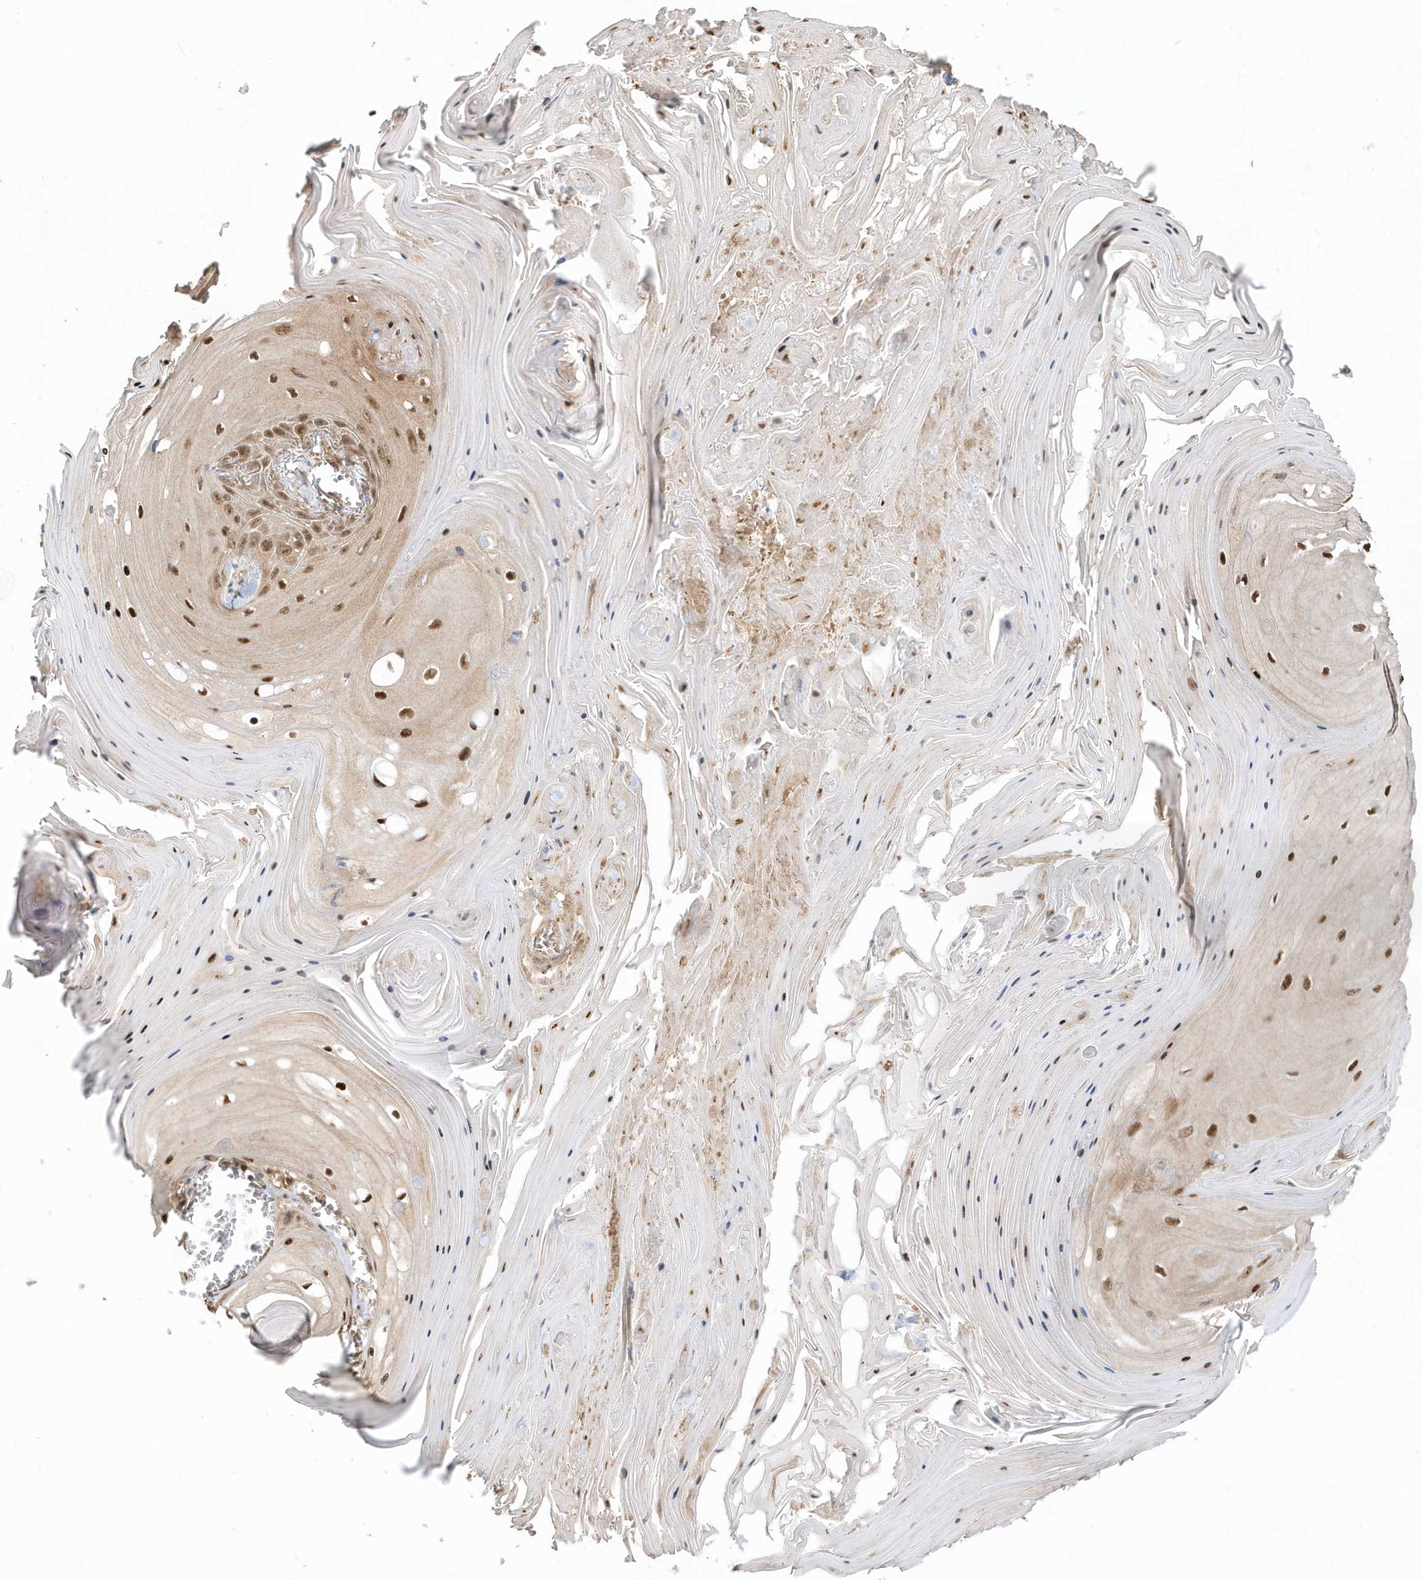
{"staining": {"intensity": "moderate", "quantity": ">75%", "location": "nuclear"}, "tissue": "skin cancer", "cell_type": "Tumor cells", "image_type": "cancer", "snomed": [{"axis": "morphology", "description": "Squamous cell carcinoma, NOS"}, {"axis": "topography", "description": "Skin"}], "caption": "A high-resolution histopathology image shows IHC staining of skin squamous cell carcinoma, which demonstrates moderate nuclear staining in approximately >75% of tumor cells. Nuclei are stained in blue.", "gene": "PSMD6", "patient": {"sex": "male", "age": 74}}